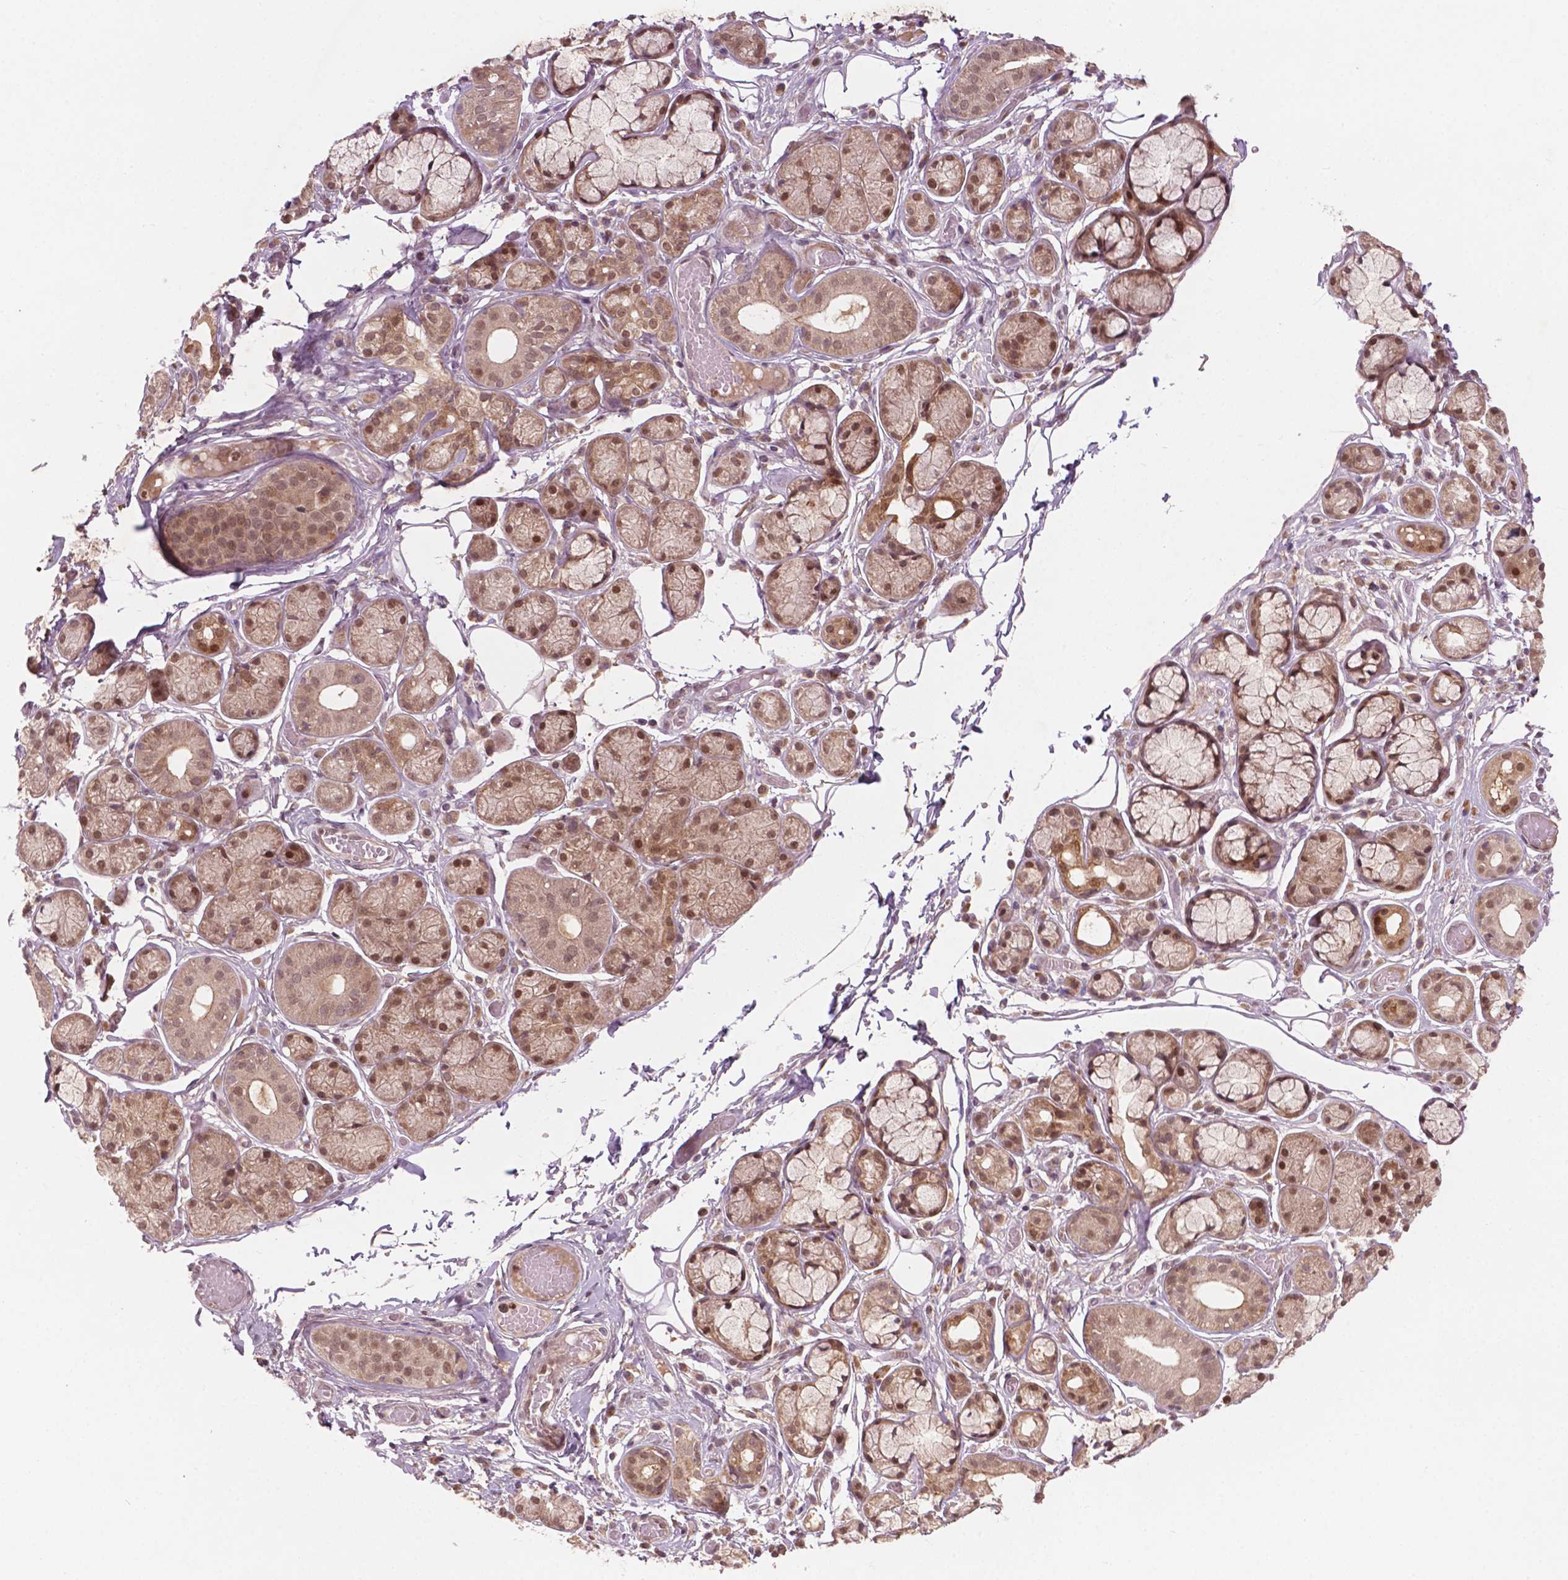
{"staining": {"intensity": "moderate", "quantity": ">75%", "location": "cytoplasmic/membranous,nuclear"}, "tissue": "salivary gland", "cell_type": "Glandular cells", "image_type": "normal", "snomed": [{"axis": "morphology", "description": "Normal tissue, NOS"}, {"axis": "topography", "description": "Salivary gland"}, {"axis": "topography", "description": "Peripheral nerve tissue"}], "caption": "Salivary gland stained with a brown dye exhibits moderate cytoplasmic/membranous,nuclear positive staining in approximately >75% of glandular cells.", "gene": "NFAT5", "patient": {"sex": "male", "age": 71}}